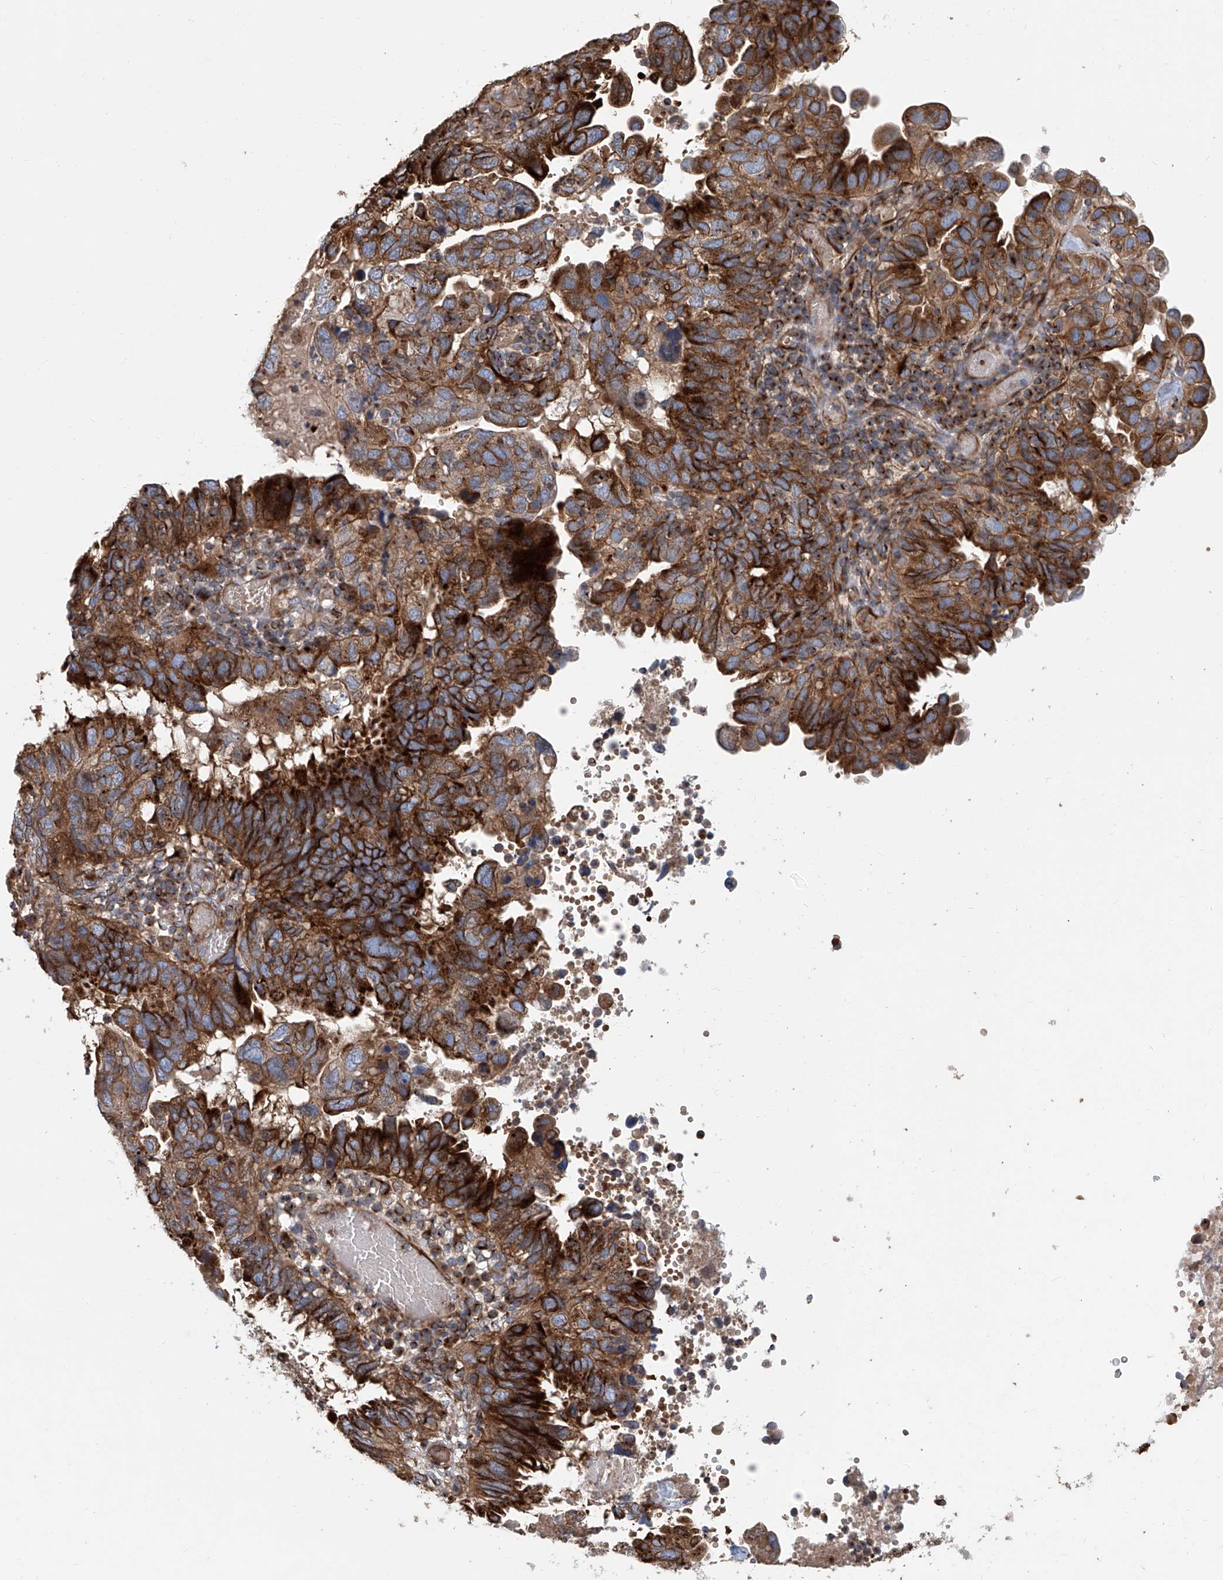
{"staining": {"intensity": "strong", "quantity": "25%-75%", "location": "cytoplasmic/membranous"}, "tissue": "endometrial cancer", "cell_type": "Tumor cells", "image_type": "cancer", "snomed": [{"axis": "morphology", "description": "Adenocarcinoma, NOS"}, {"axis": "topography", "description": "Uterus"}], "caption": "Endometrial cancer (adenocarcinoma) was stained to show a protein in brown. There is high levels of strong cytoplasmic/membranous staining in approximately 25%-75% of tumor cells.", "gene": "HGSNAT", "patient": {"sex": "female", "age": 77}}